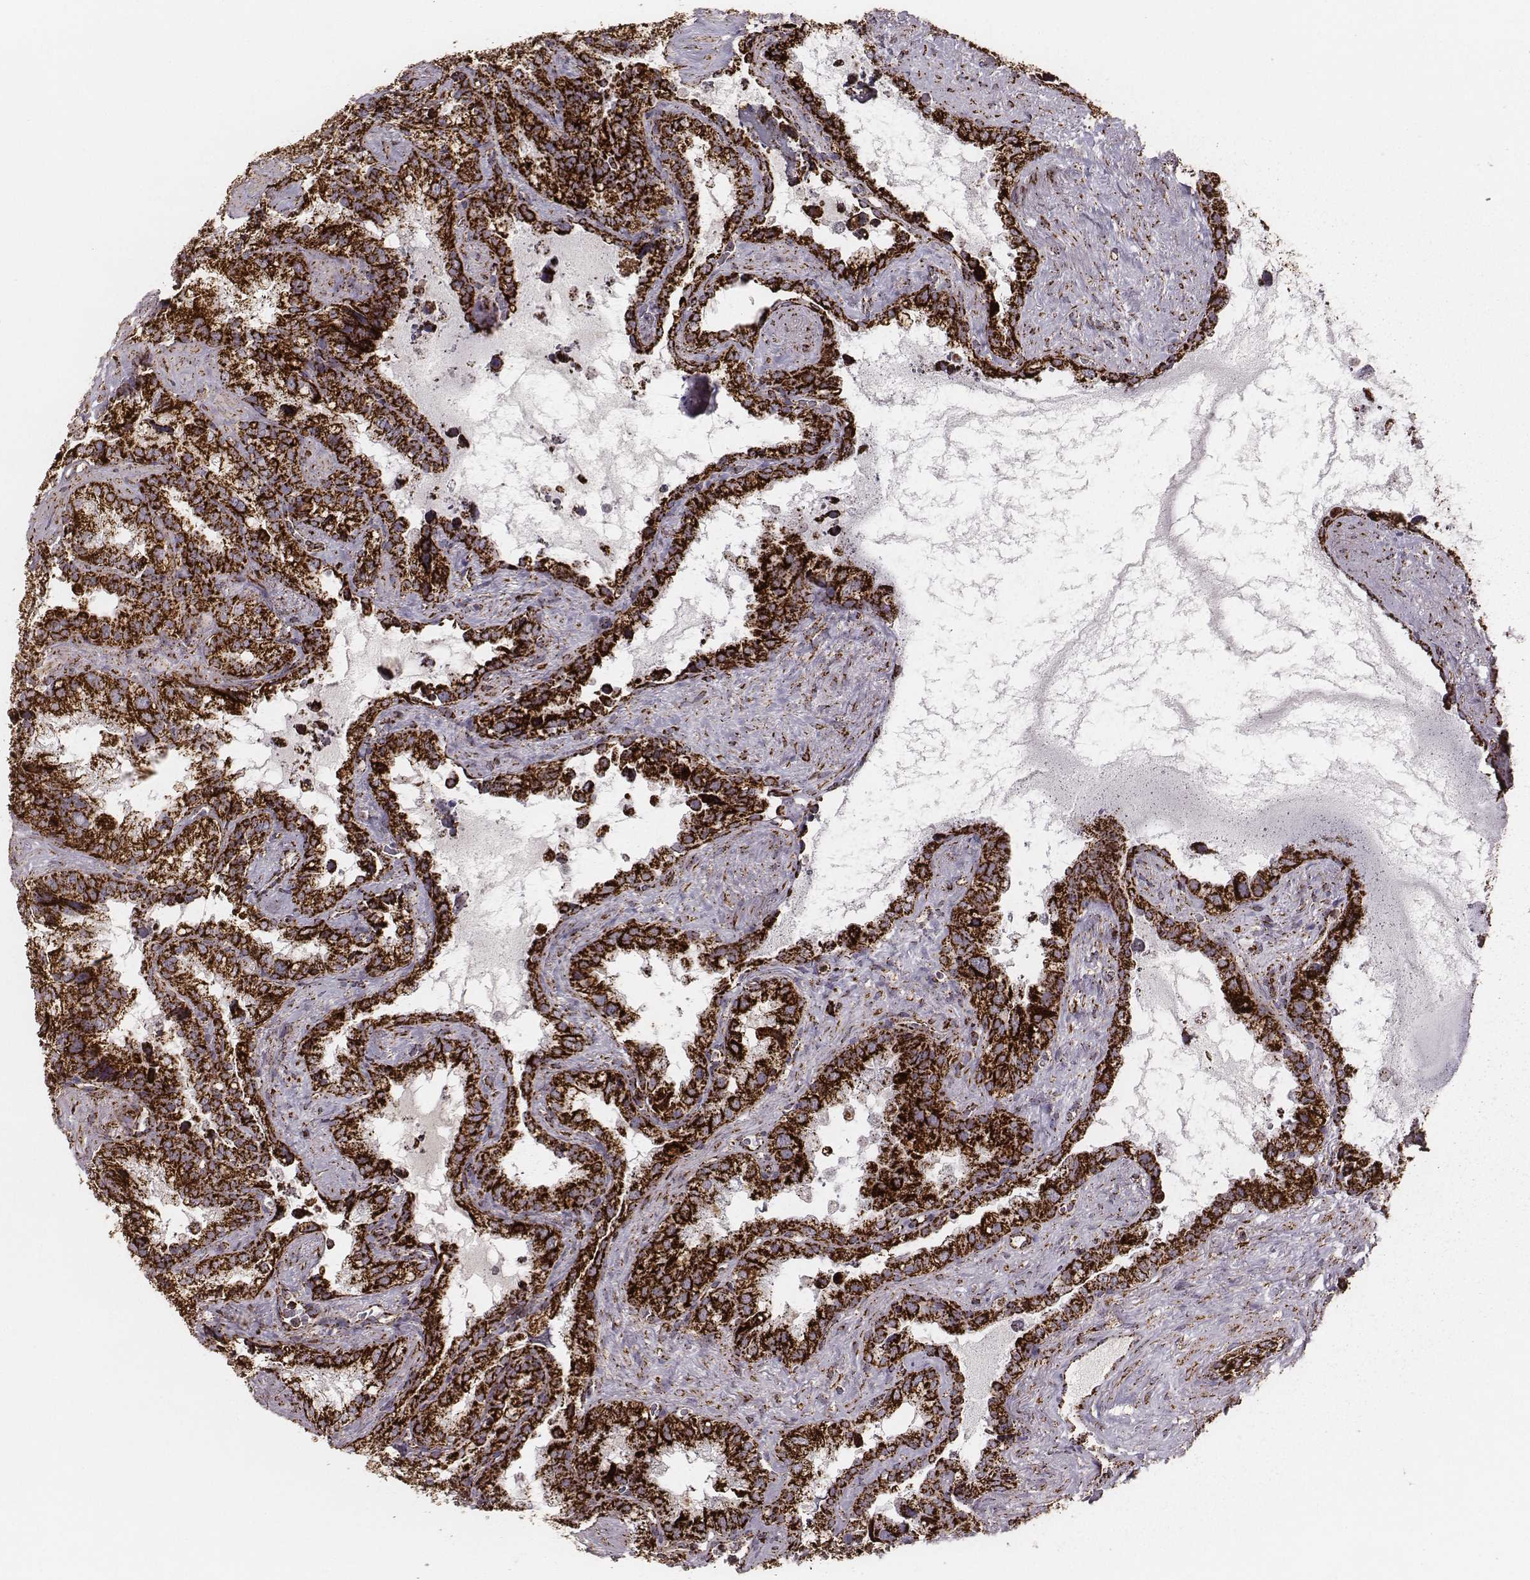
{"staining": {"intensity": "strong", "quantity": ">75%", "location": "cytoplasmic/membranous"}, "tissue": "seminal vesicle", "cell_type": "Glandular cells", "image_type": "normal", "snomed": [{"axis": "morphology", "description": "Normal tissue, NOS"}, {"axis": "topography", "description": "Seminal veicle"}], "caption": "A histopathology image of human seminal vesicle stained for a protein shows strong cytoplasmic/membranous brown staining in glandular cells.", "gene": "TUFM", "patient": {"sex": "male", "age": 71}}